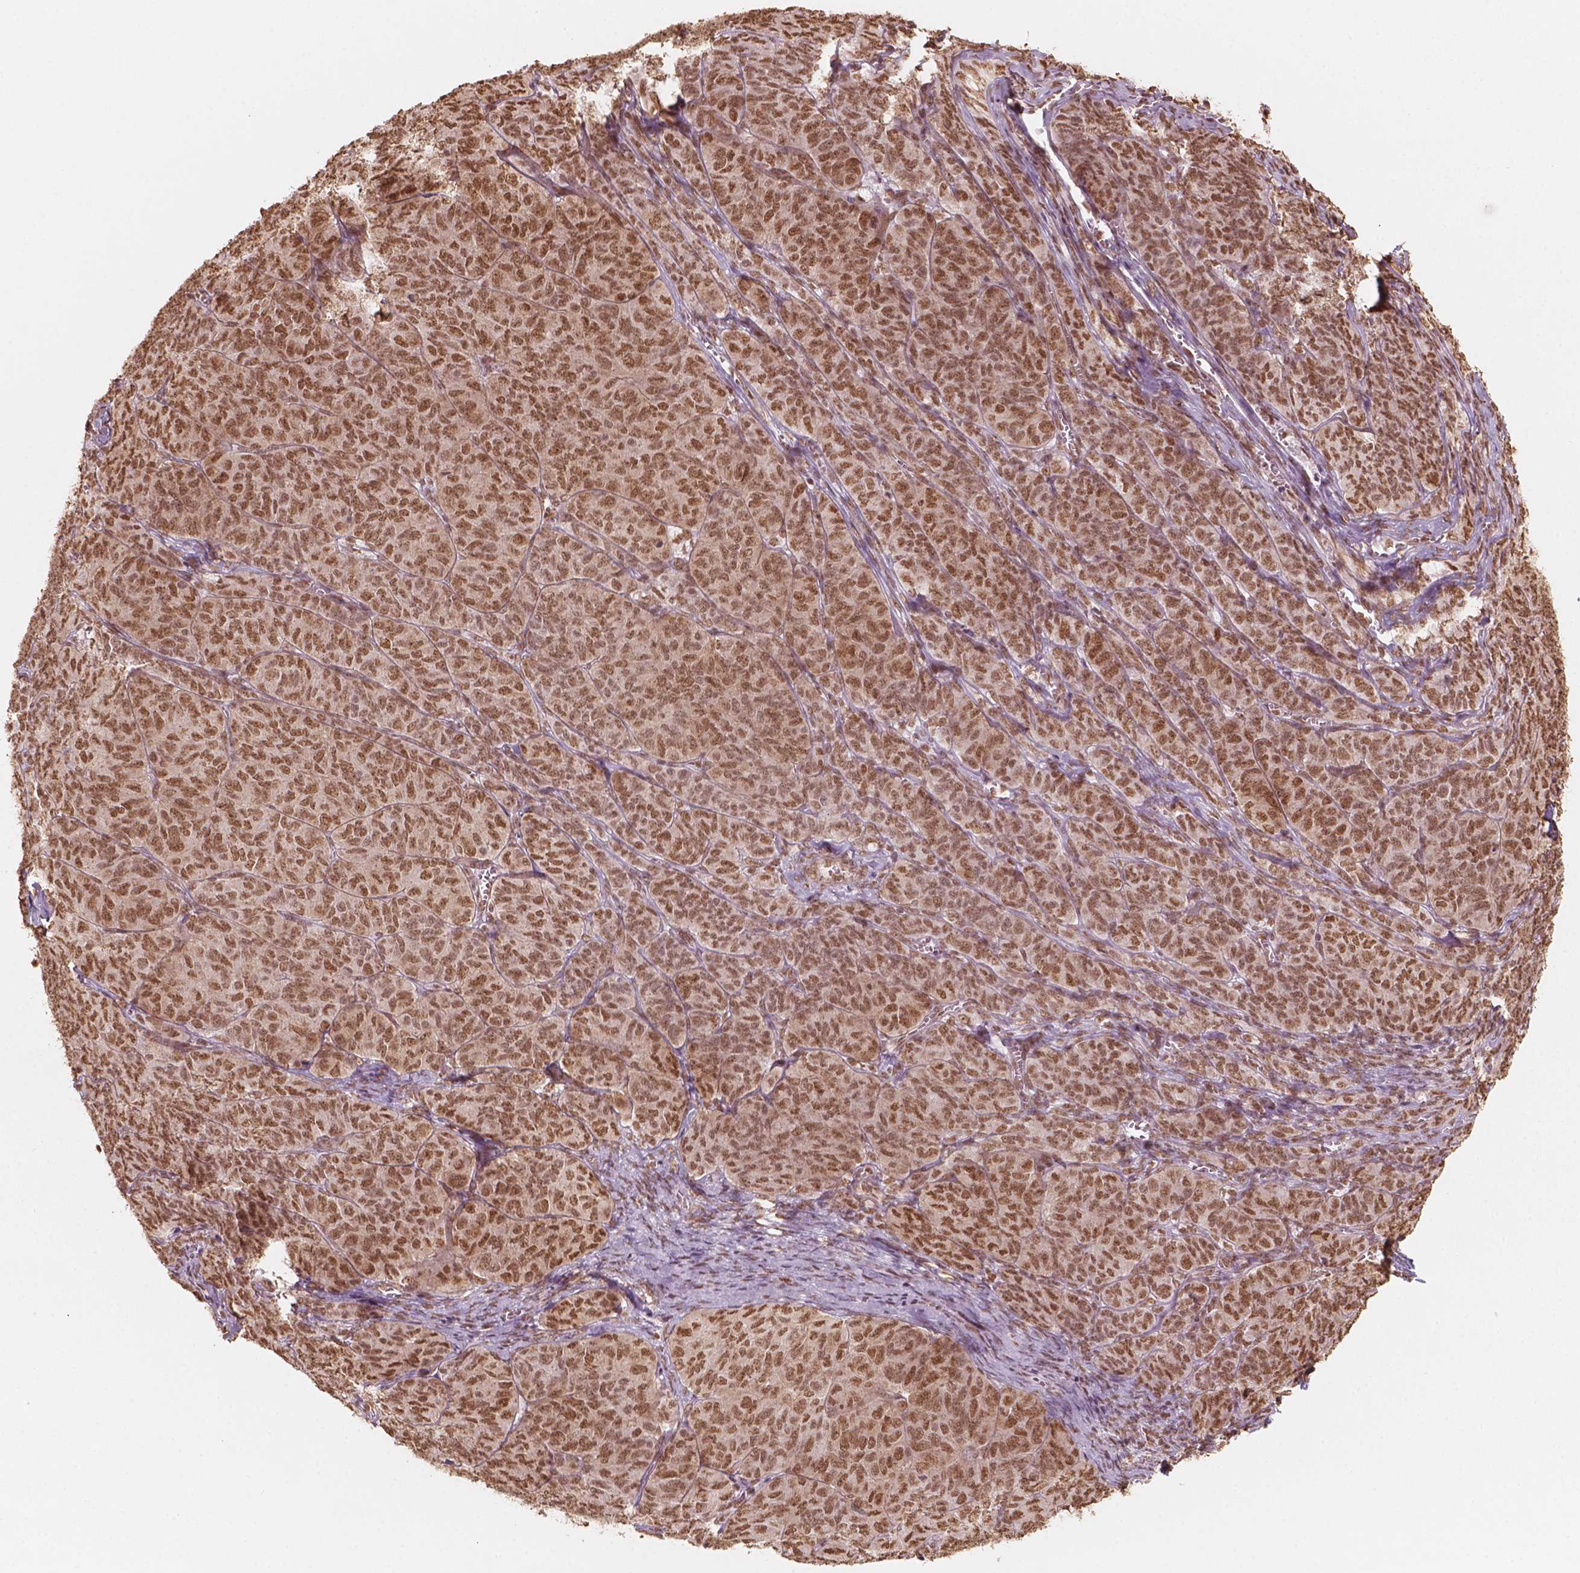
{"staining": {"intensity": "moderate", "quantity": ">75%", "location": "nuclear"}, "tissue": "ovarian cancer", "cell_type": "Tumor cells", "image_type": "cancer", "snomed": [{"axis": "morphology", "description": "Carcinoma, endometroid"}, {"axis": "topography", "description": "Ovary"}], "caption": "Protein expression analysis of ovarian endometroid carcinoma displays moderate nuclear staining in approximately >75% of tumor cells.", "gene": "GTF3C5", "patient": {"sex": "female", "age": 80}}